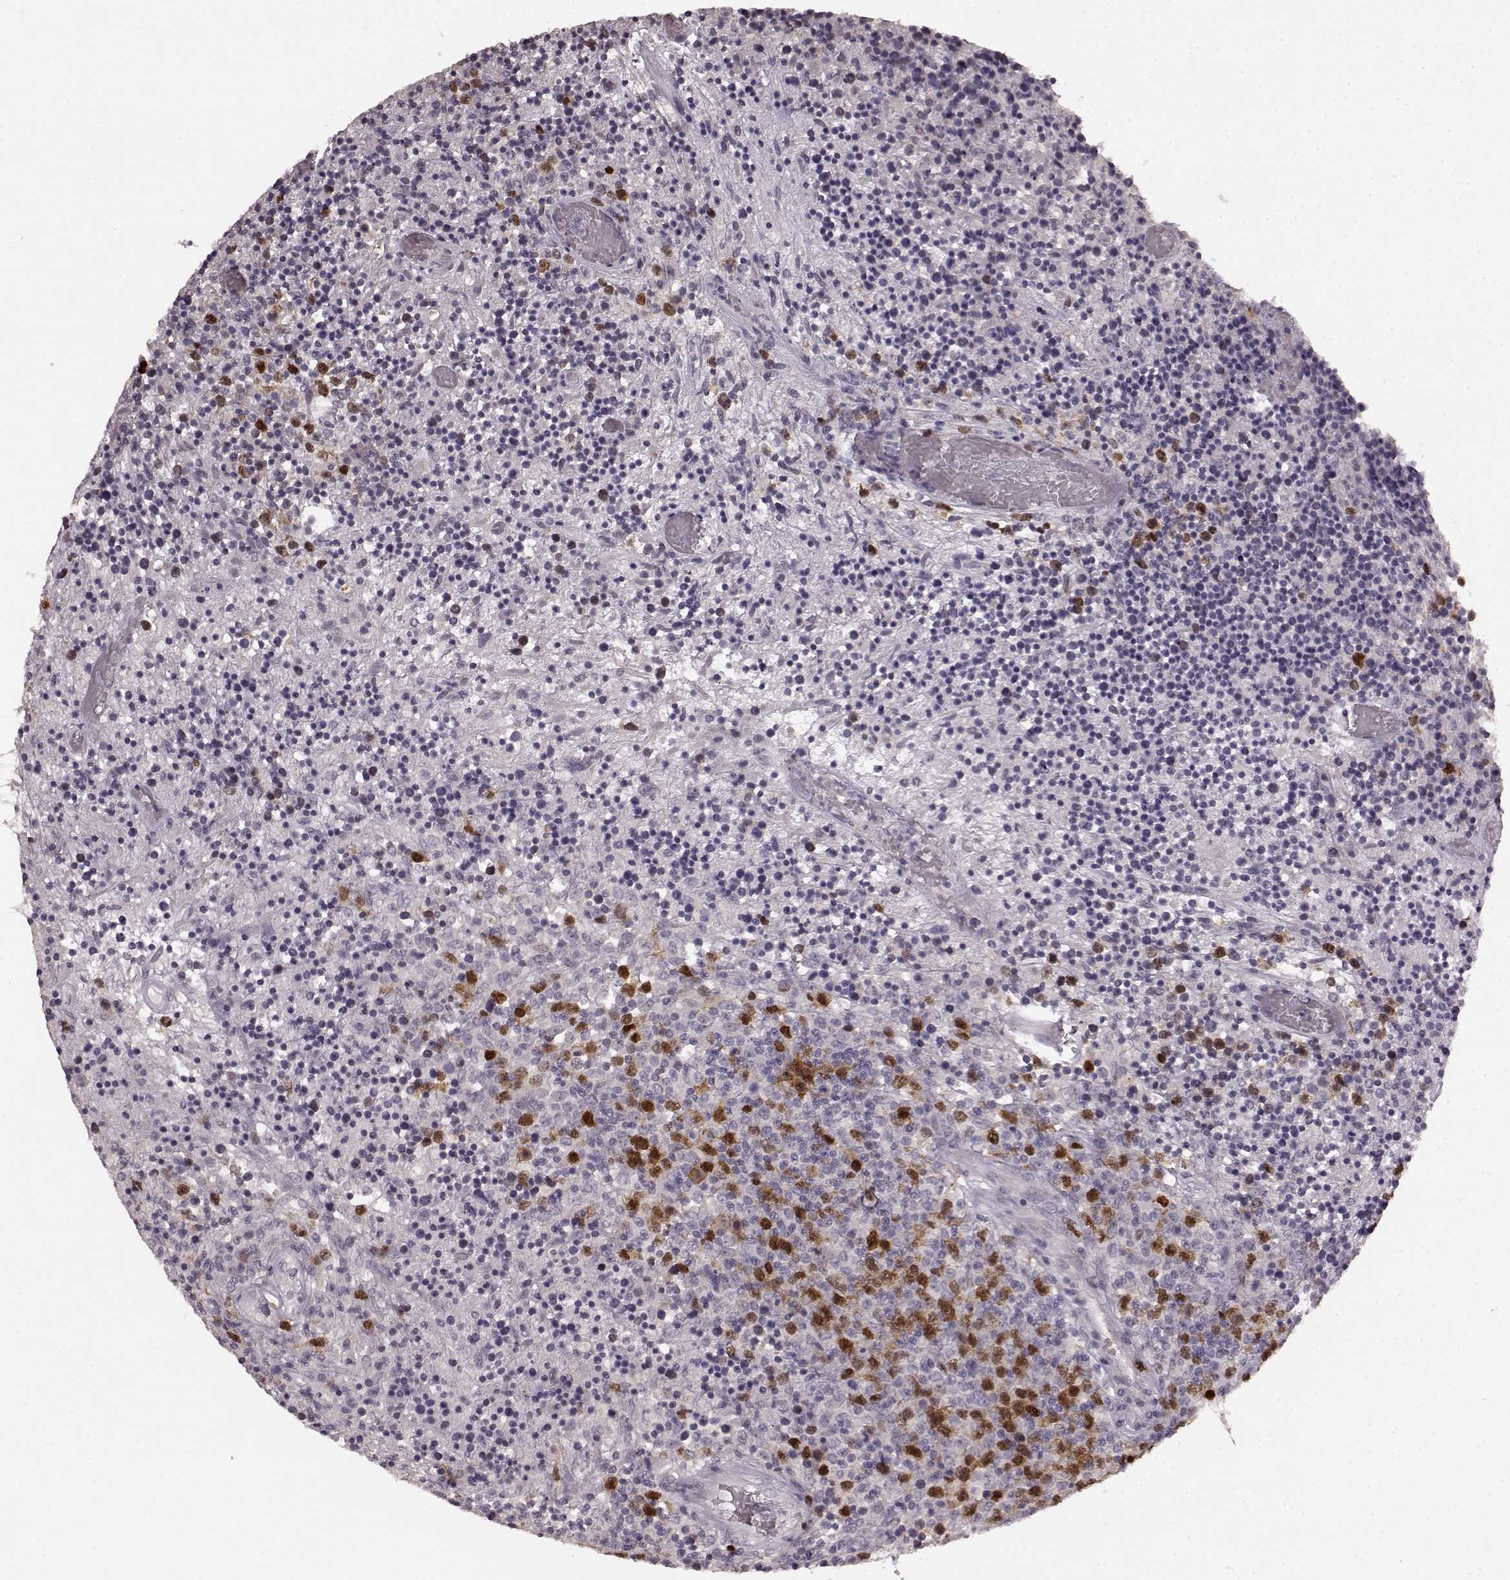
{"staining": {"intensity": "strong", "quantity": "<25%", "location": "nuclear"}, "tissue": "lymphoma", "cell_type": "Tumor cells", "image_type": "cancer", "snomed": [{"axis": "morphology", "description": "Malignant lymphoma, non-Hodgkin's type, High grade"}, {"axis": "topography", "description": "Lung"}], "caption": "A micrograph of human lymphoma stained for a protein shows strong nuclear brown staining in tumor cells.", "gene": "CCNA2", "patient": {"sex": "male", "age": 79}}